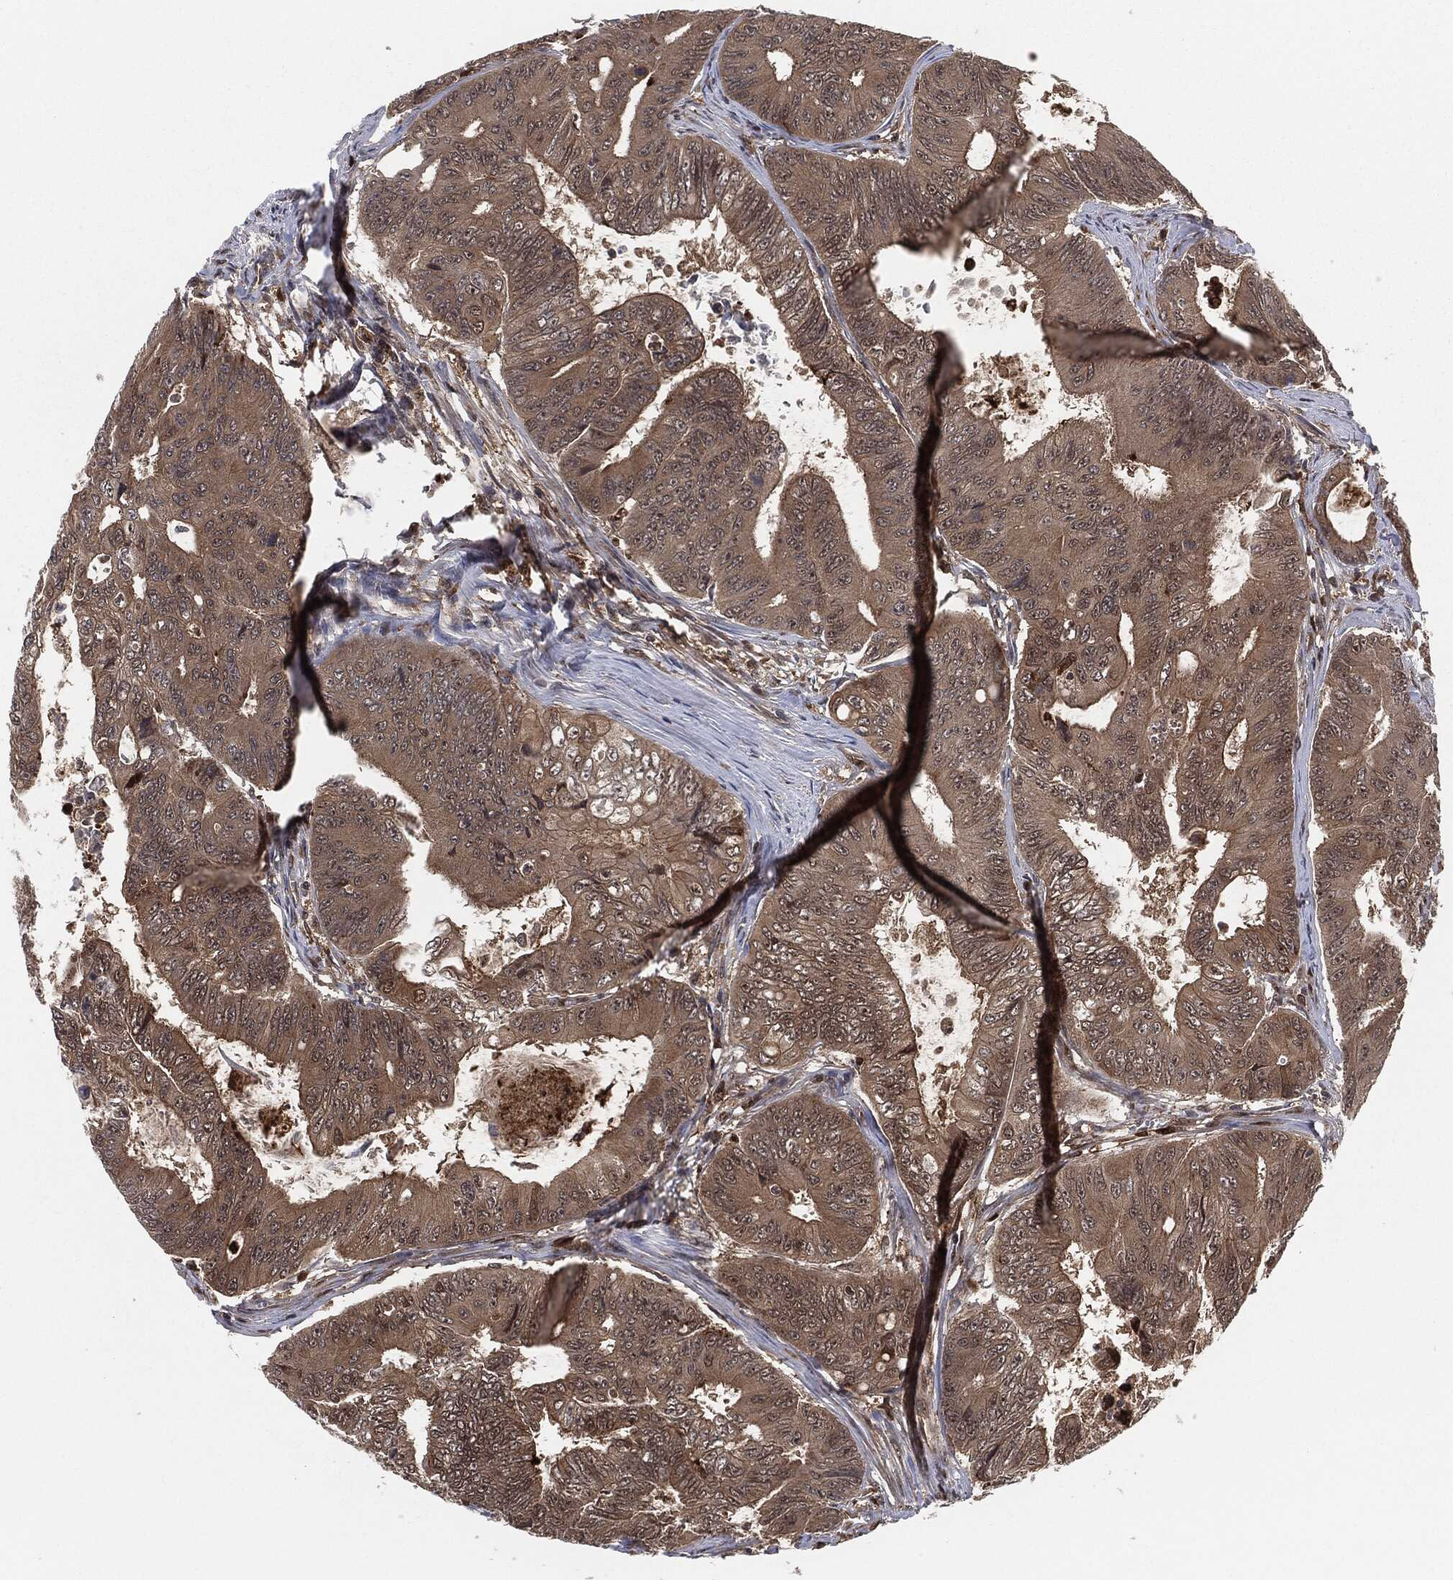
{"staining": {"intensity": "weak", "quantity": "<25%", "location": "cytoplasmic/membranous"}, "tissue": "colorectal cancer", "cell_type": "Tumor cells", "image_type": "cancer", "snomed": [{"axis": "morphology", "description": "Adenocarcinoma, NOS"}, {"axis": "topography", "description": "Colon"}], "caption": "The histopathology image shows no staining of tumor cells in adenocarcinoma (colorectal).", "gene": "CAPRIN2", "patient": {"sex": "female", "age": 48}}